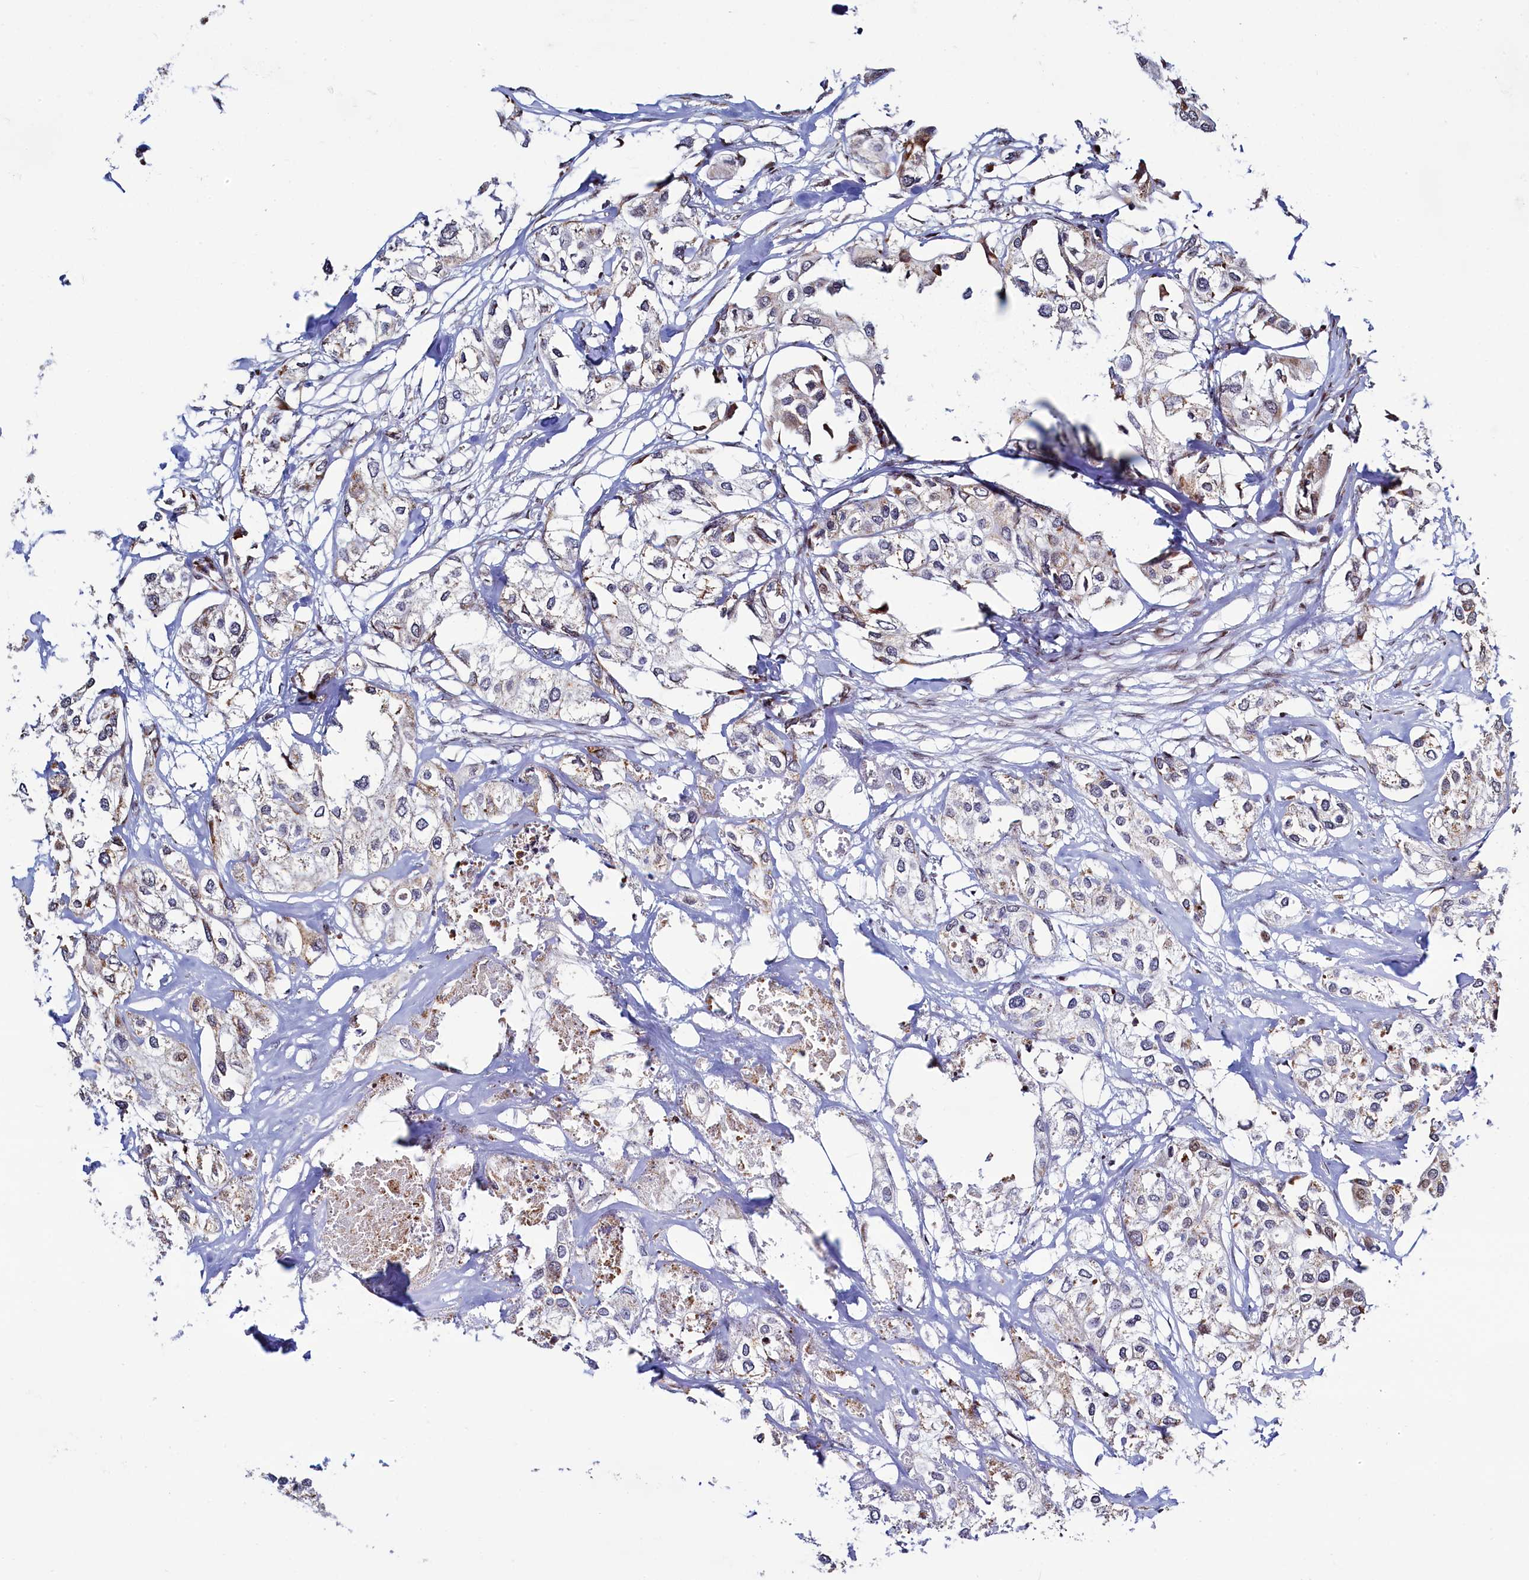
{"staining": {"intensity": "moderate", "quantity": "<25%", "location": "cytoplasmic/membranous"}, "tissue": "urothelial cancer", "cell_type": "Tumor cells", "image_type": "cancer", "snomed": [{"axis": "morphology", "description": "Urothelial carcinoma, High grade"}, {"axis": "topography", "description": "Urinary bladder"}], "caption": "Human high-grade urothelial carcinoma stained with a brown dye shows moderate cytoplasmic/membranous positive expression in about <25% of tumor cells.", "gene": "HDGFL3", "patient": {"sex": "male", "age": 64}}